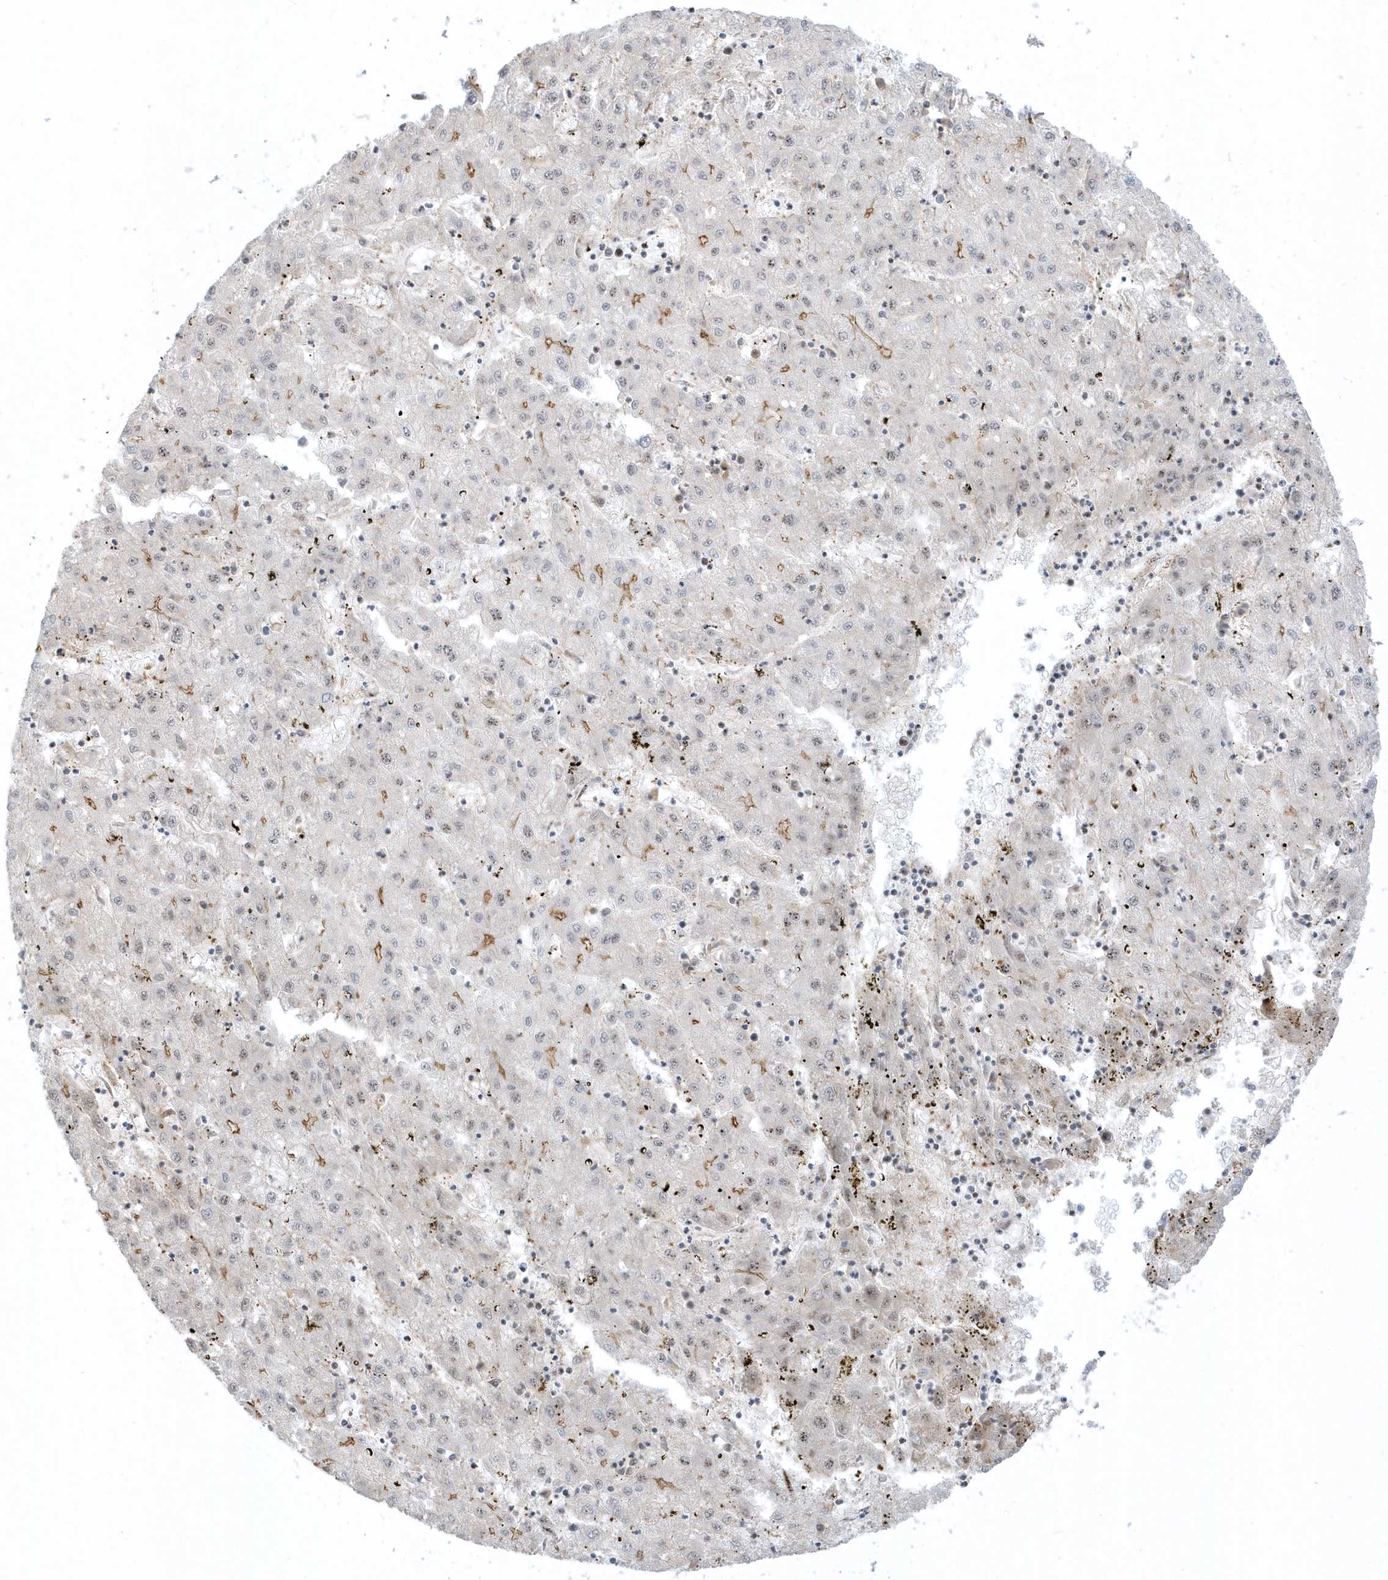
{"staining": {"intensity": "weak", "quantity": "<25%", "location": "nuclear"}, "tissue": "liver cancer", "cell_type": "Tumor cells", "image_type": "cancer", "snomed": [{"axis": "morphology", "description": "Carcinoma, Hepatocellular, NOS"}, {"axis": "topography", "description": "Liver"}], "caption": "The image shows no significant staining in tumor cells of liver hepatocellular carcinoma.", "gene": "MASP2", "patient": {"sex": "male", "age": 72}}